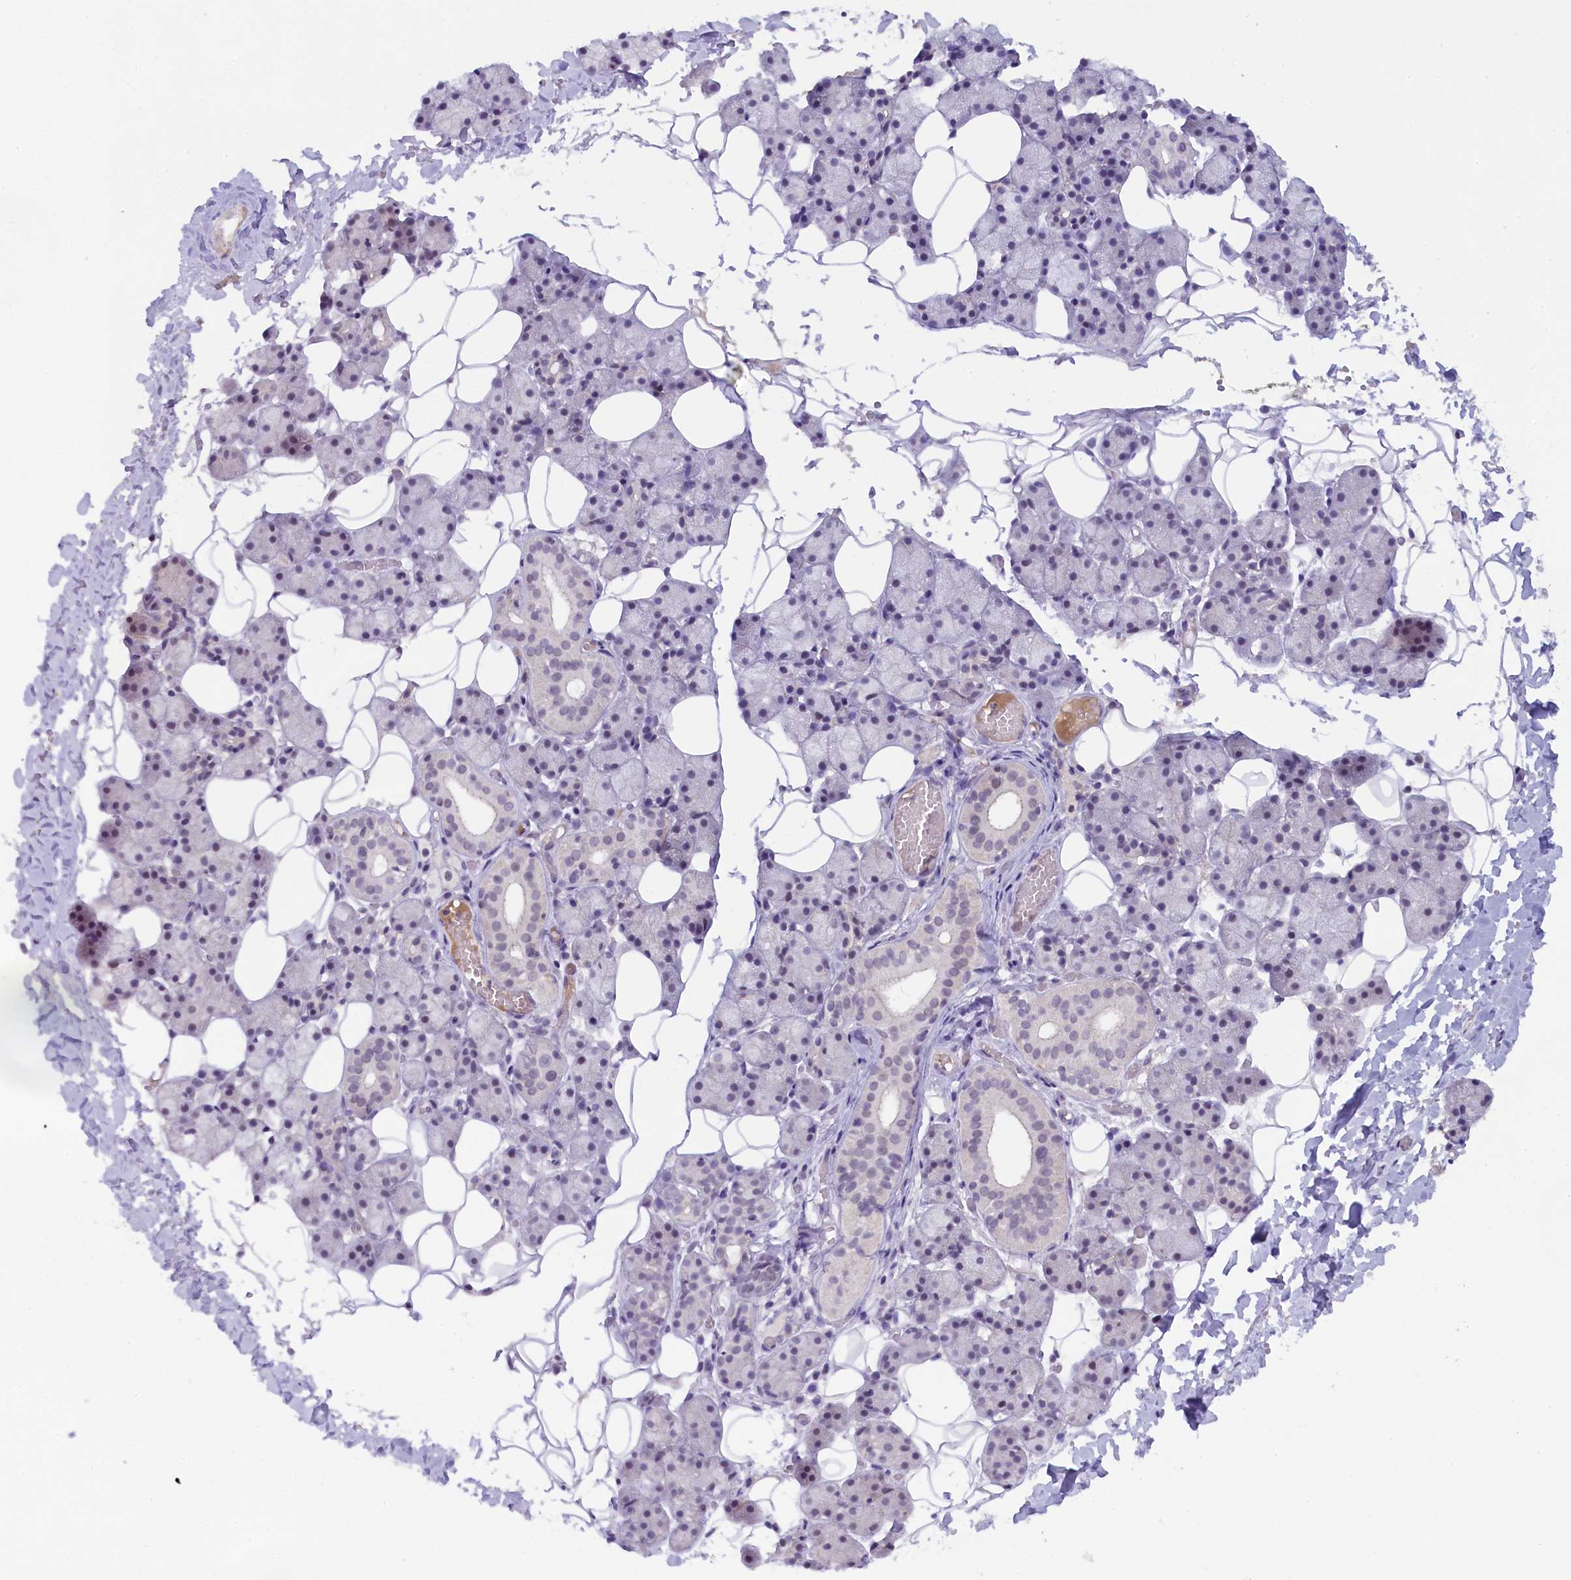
{"staining": {"intensity": "weak", "quantity": "<25%", "location": "nuclear"}, "tissue": "salivary gland", "cell_type": "Glandular cells", "image_type": "normal", "snomed": [{"axis": "morphology", "description": "Normal tissue, NOS"}, {"axis": "topography", "description": "Salivary gland"}], "caption": "The micrograph shows no staining of glandular cells in normal salivary gland.", "gene": "CRAMP1", "patient": {"sex": "female", "age": 33}}